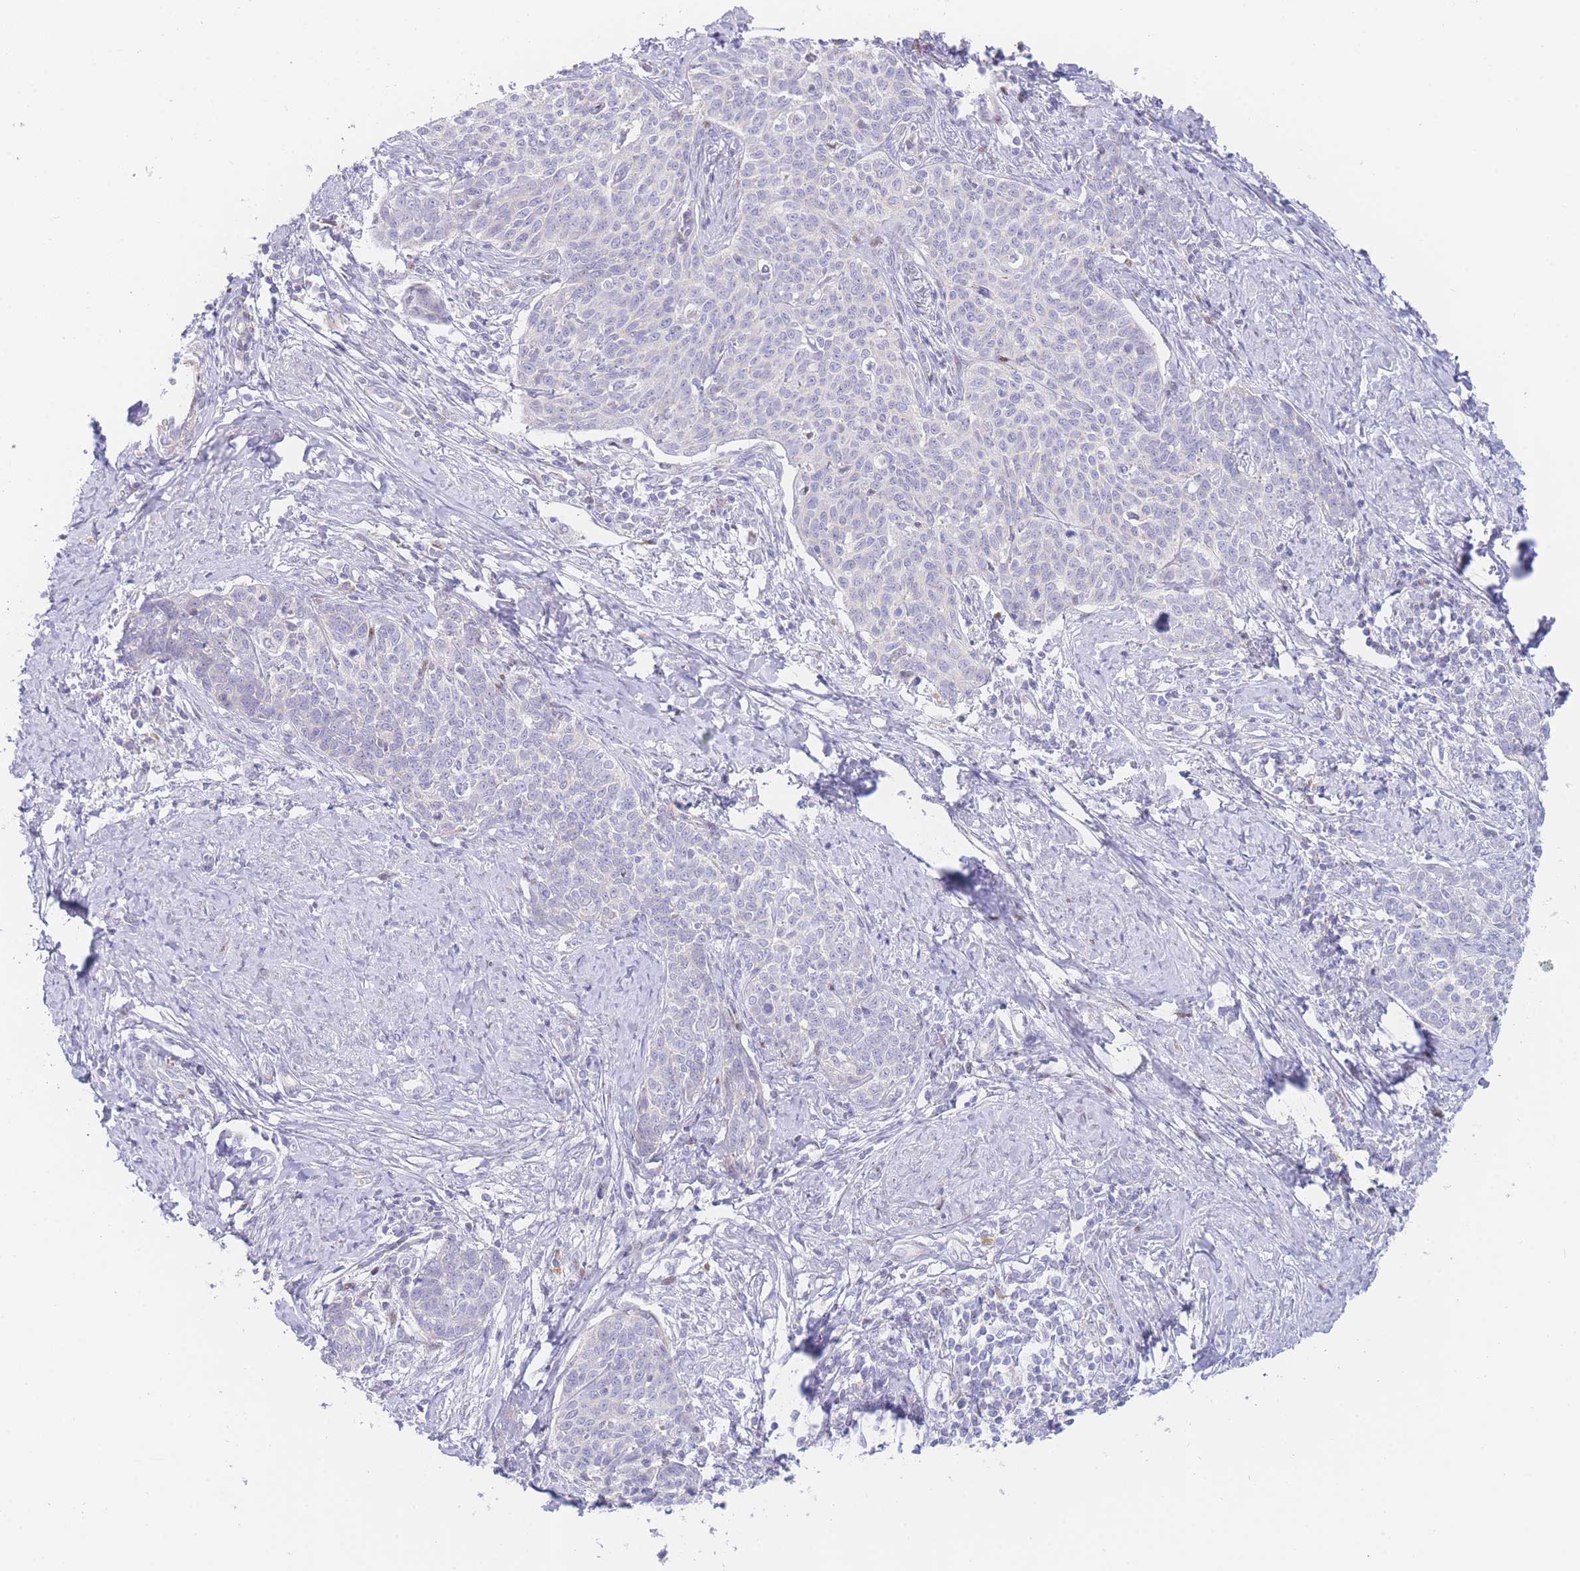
{"staining": {"intensity": "negative", "quantity": "none", "location": "none"}, "tissue": "cervical cancer", "cell_type": "Tumor cells", "image_type": "cancer", "snomed": [{"axis": "morphology", "description": "Squamous cell carcinoma, NOS"}, {"axis": "topography", "description": "Cervix"}], "caption": "IHC of cervical cancer displays no positivity in tumor cells.", "gene": "GPAM", "patient": {"sex": "female", "age": 39}}